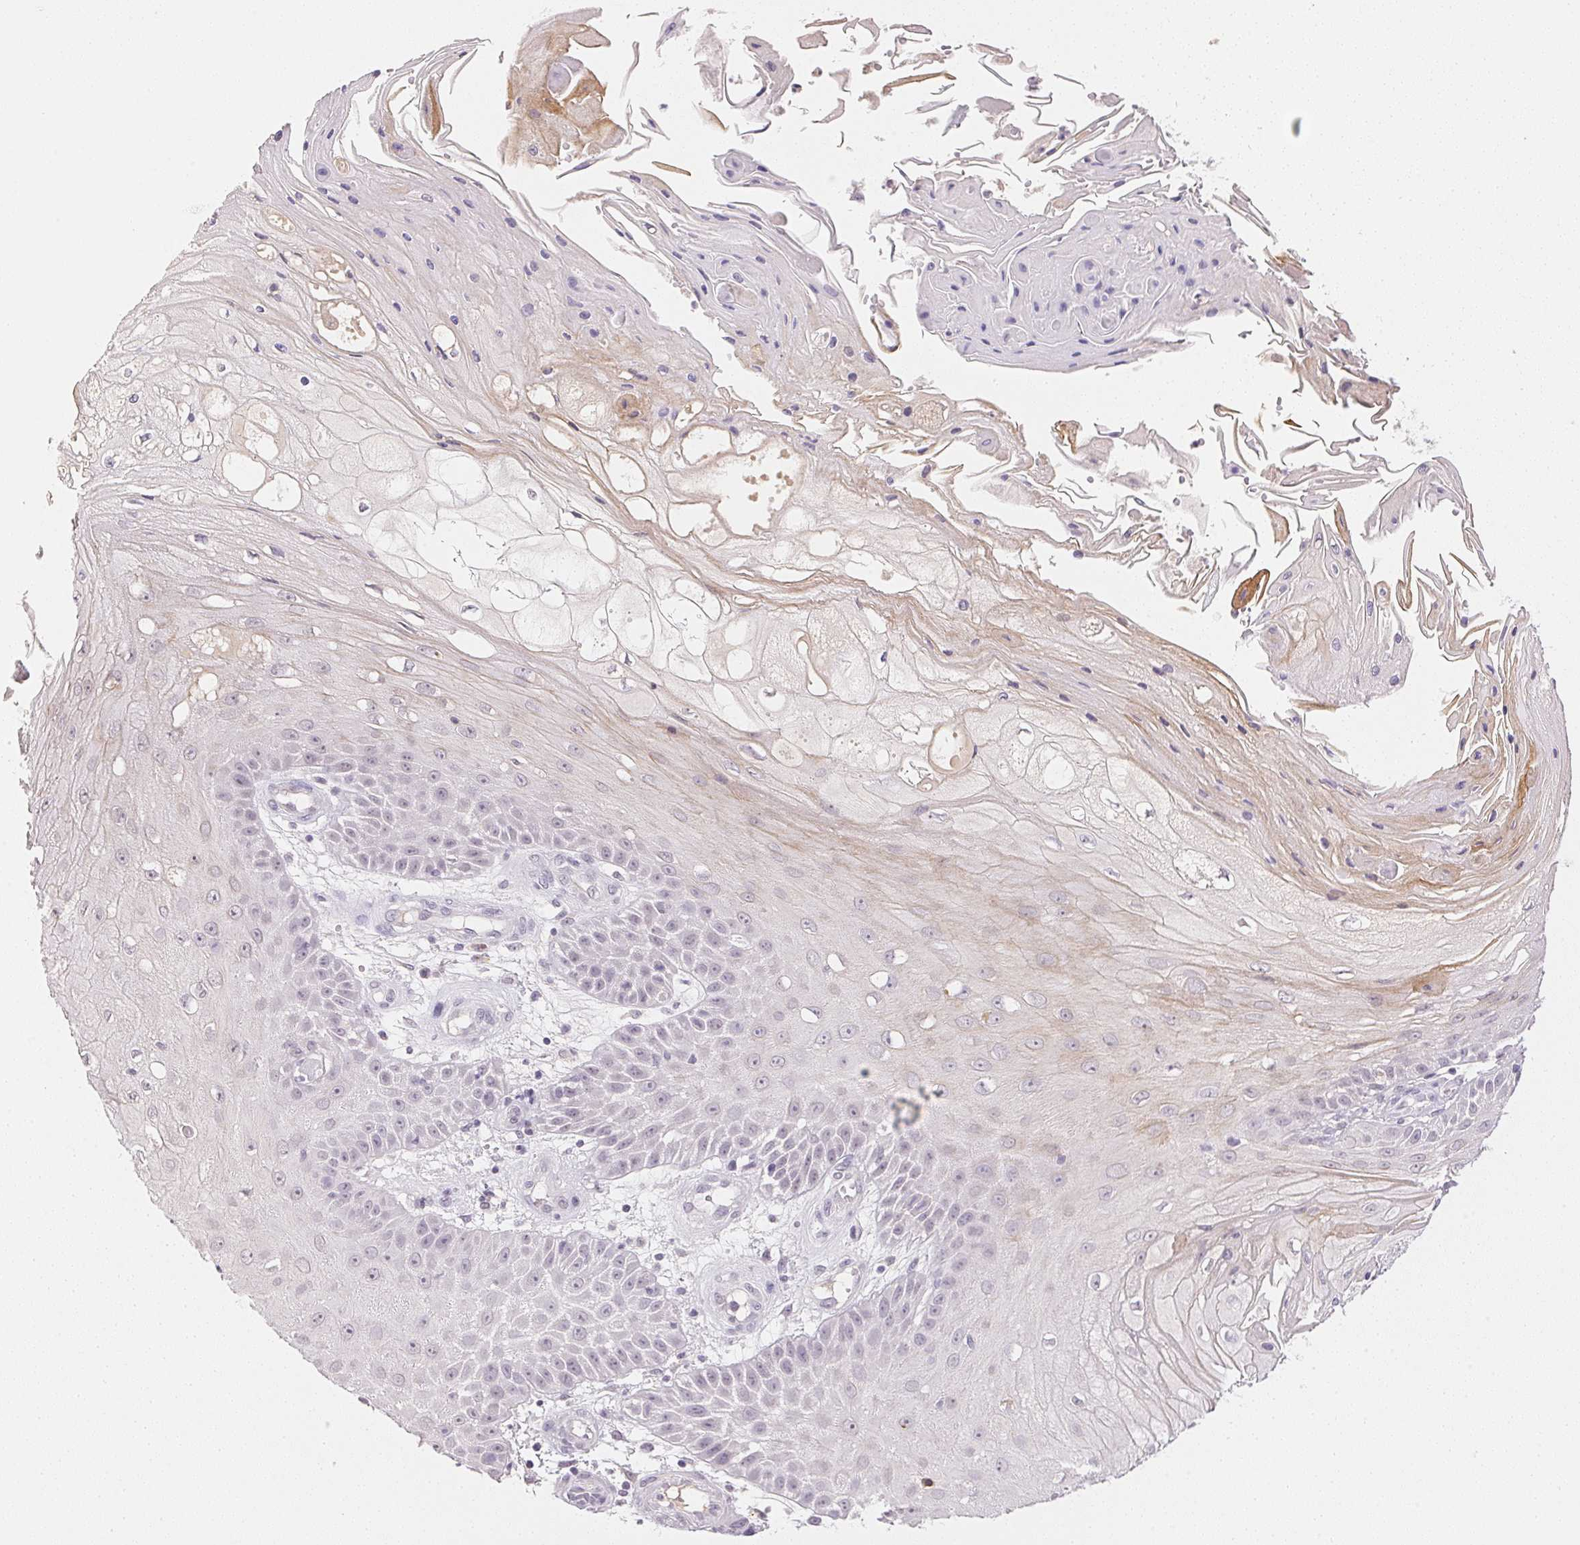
{"staining": {"intensity": "negative", "quantity": "none", "location": "none"}, "tissue": "skin cancer", "cell_type": "Tumor cells", "image_type": "cancer", "snomed": [{"axis": "morphology", "description": "Squamous cell carcinoma, NOS"}, {"axis": "topography", "description": "Skin"}], "caption": "Tumor cells show no significant expression in squamous cell carcinoma (skin). The staining was performed using DAB to visualize the protein expression in brown, while the nuclei were stained in blue with hematoxylin (Magnification: 20x).", "gene": "FNDC4", "patient": {"sex": "male", "age": 70}}